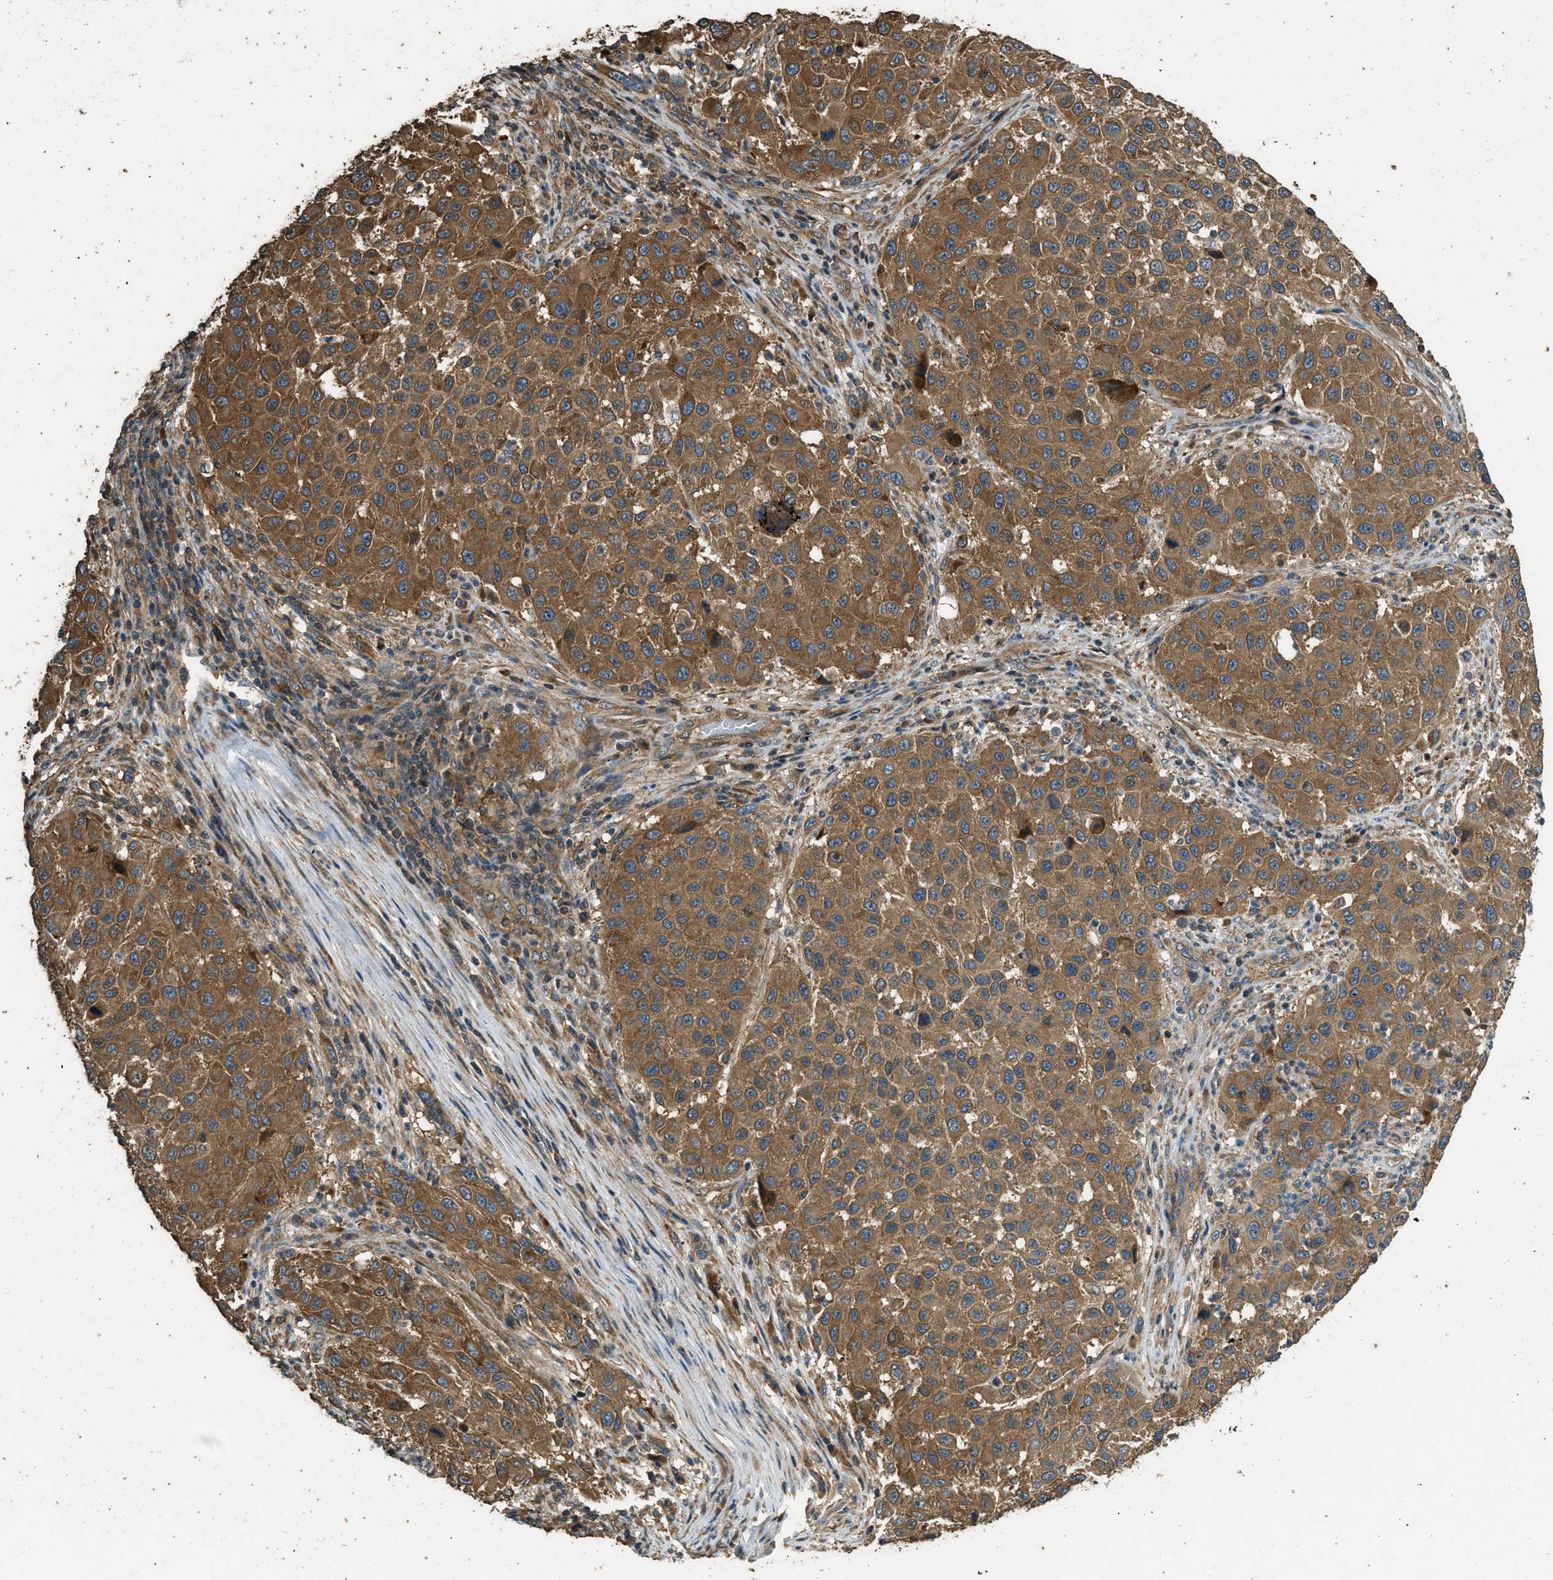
{"staining": {"intensity": "moderate", "quantity": ">75%", "location": "cytoplasmic/membranous"}, "tissue": "melanoma", "cell_type": "Tumor cells", "image_type": "cancer", "snomed": [{"axis": "morphology", "description": "Malignant melanoma, Metastatic site"}, {"axis": "topography", "description": "Lymph node"}], "caption": "Melanoma stained with immunohistochemistry shows moderate cytoplasmic/membranous expression in about >75% of tumor cells.", "gene": "MARS1", "patient": {"sex": "male", "age": 61}}